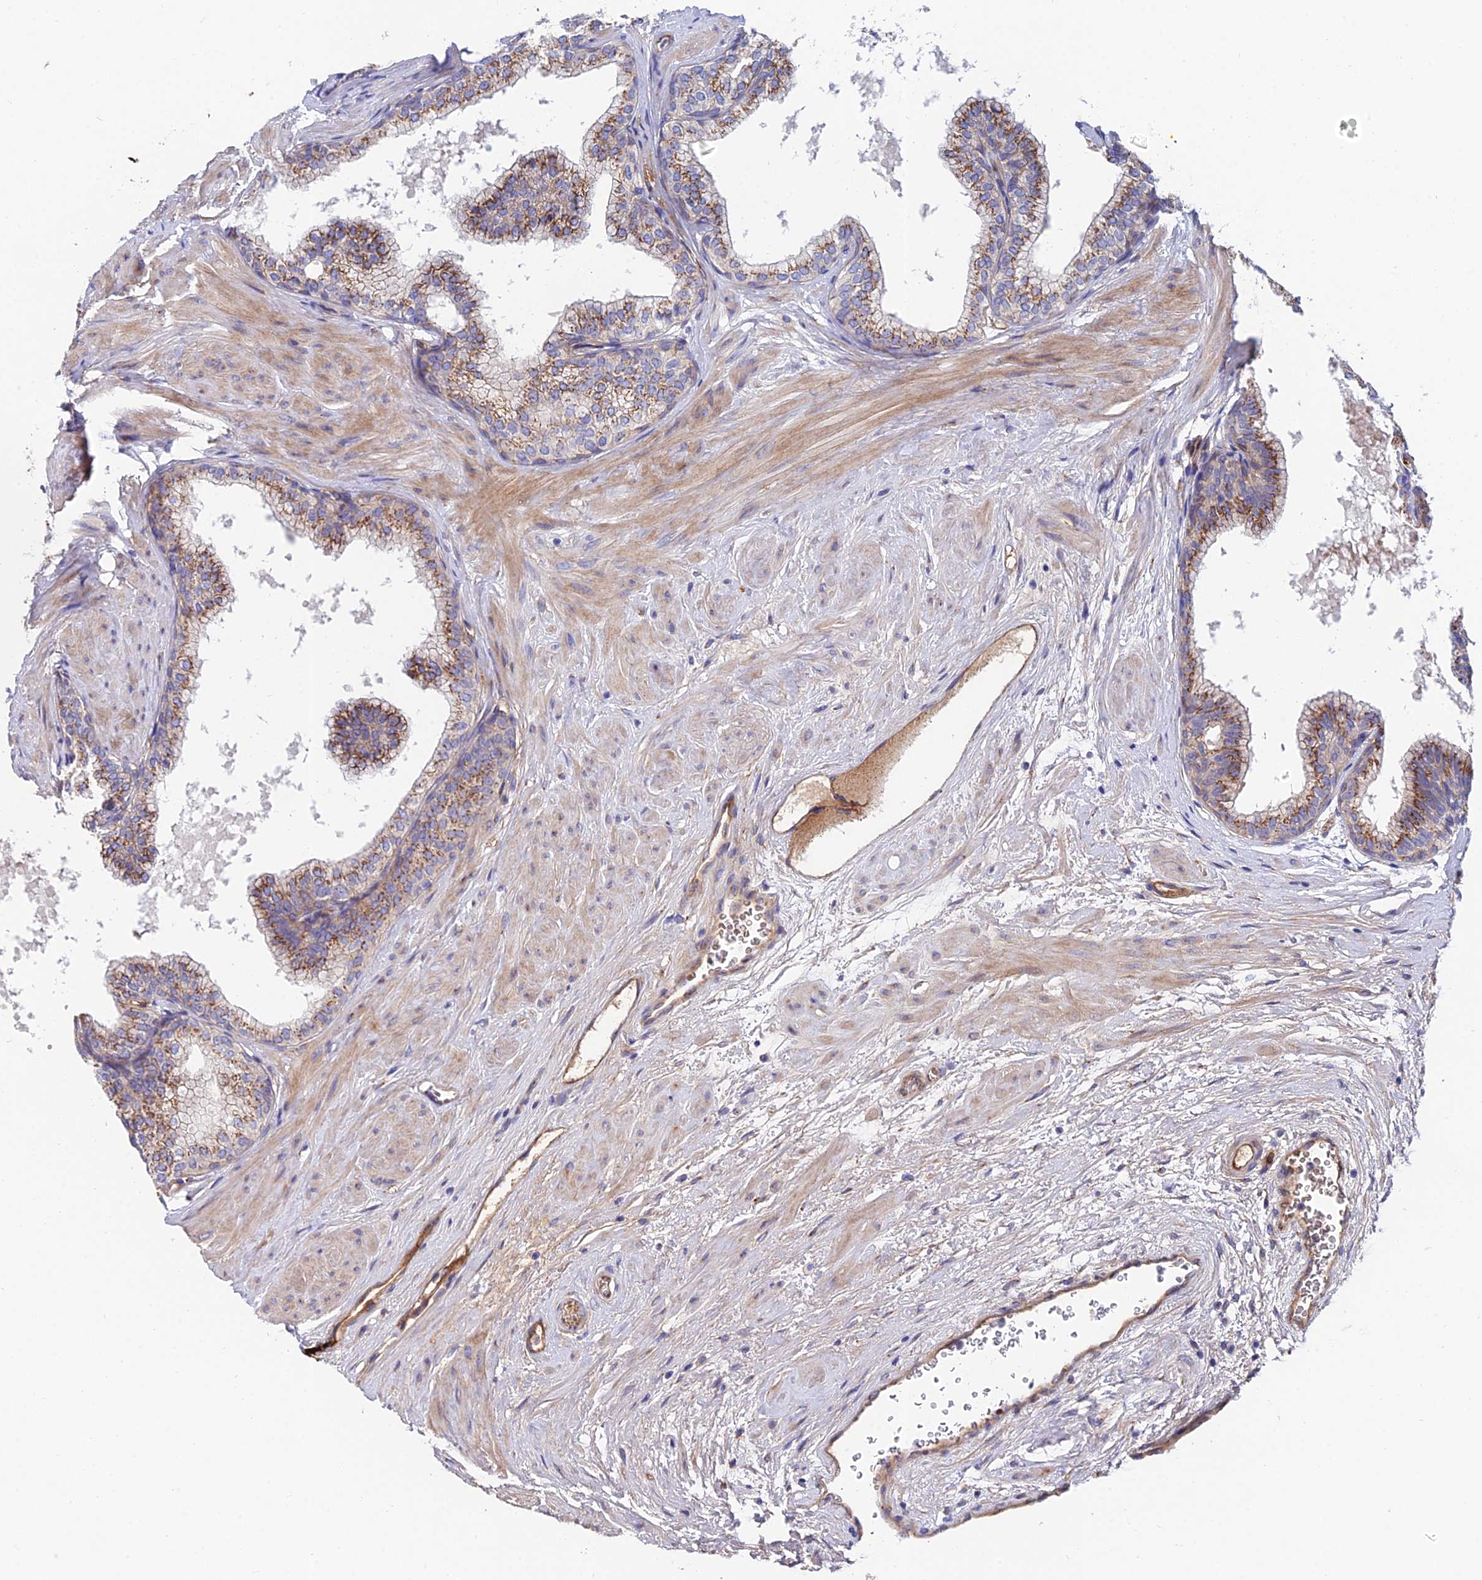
{"staining": {"intensity": "moderate", "quantity": ">75%", "location": "cytoplasmic/membranous"}, "tissue": "prostate", "cell_type": "Glandular cells", "image_type": "normal", "snomed": [{"axis": "morphology", "description": "Normal tissue, NOS"}, {"axis": "topography", "description": "Prostate"}], "caption": "This is an image of IHC staining of normal prostate, which shows moderate positivity in the cytoplasmic/membranous of glandular cells.", "gene": "ADGRF3", "patient": {"sex": "male", "age": 60}}